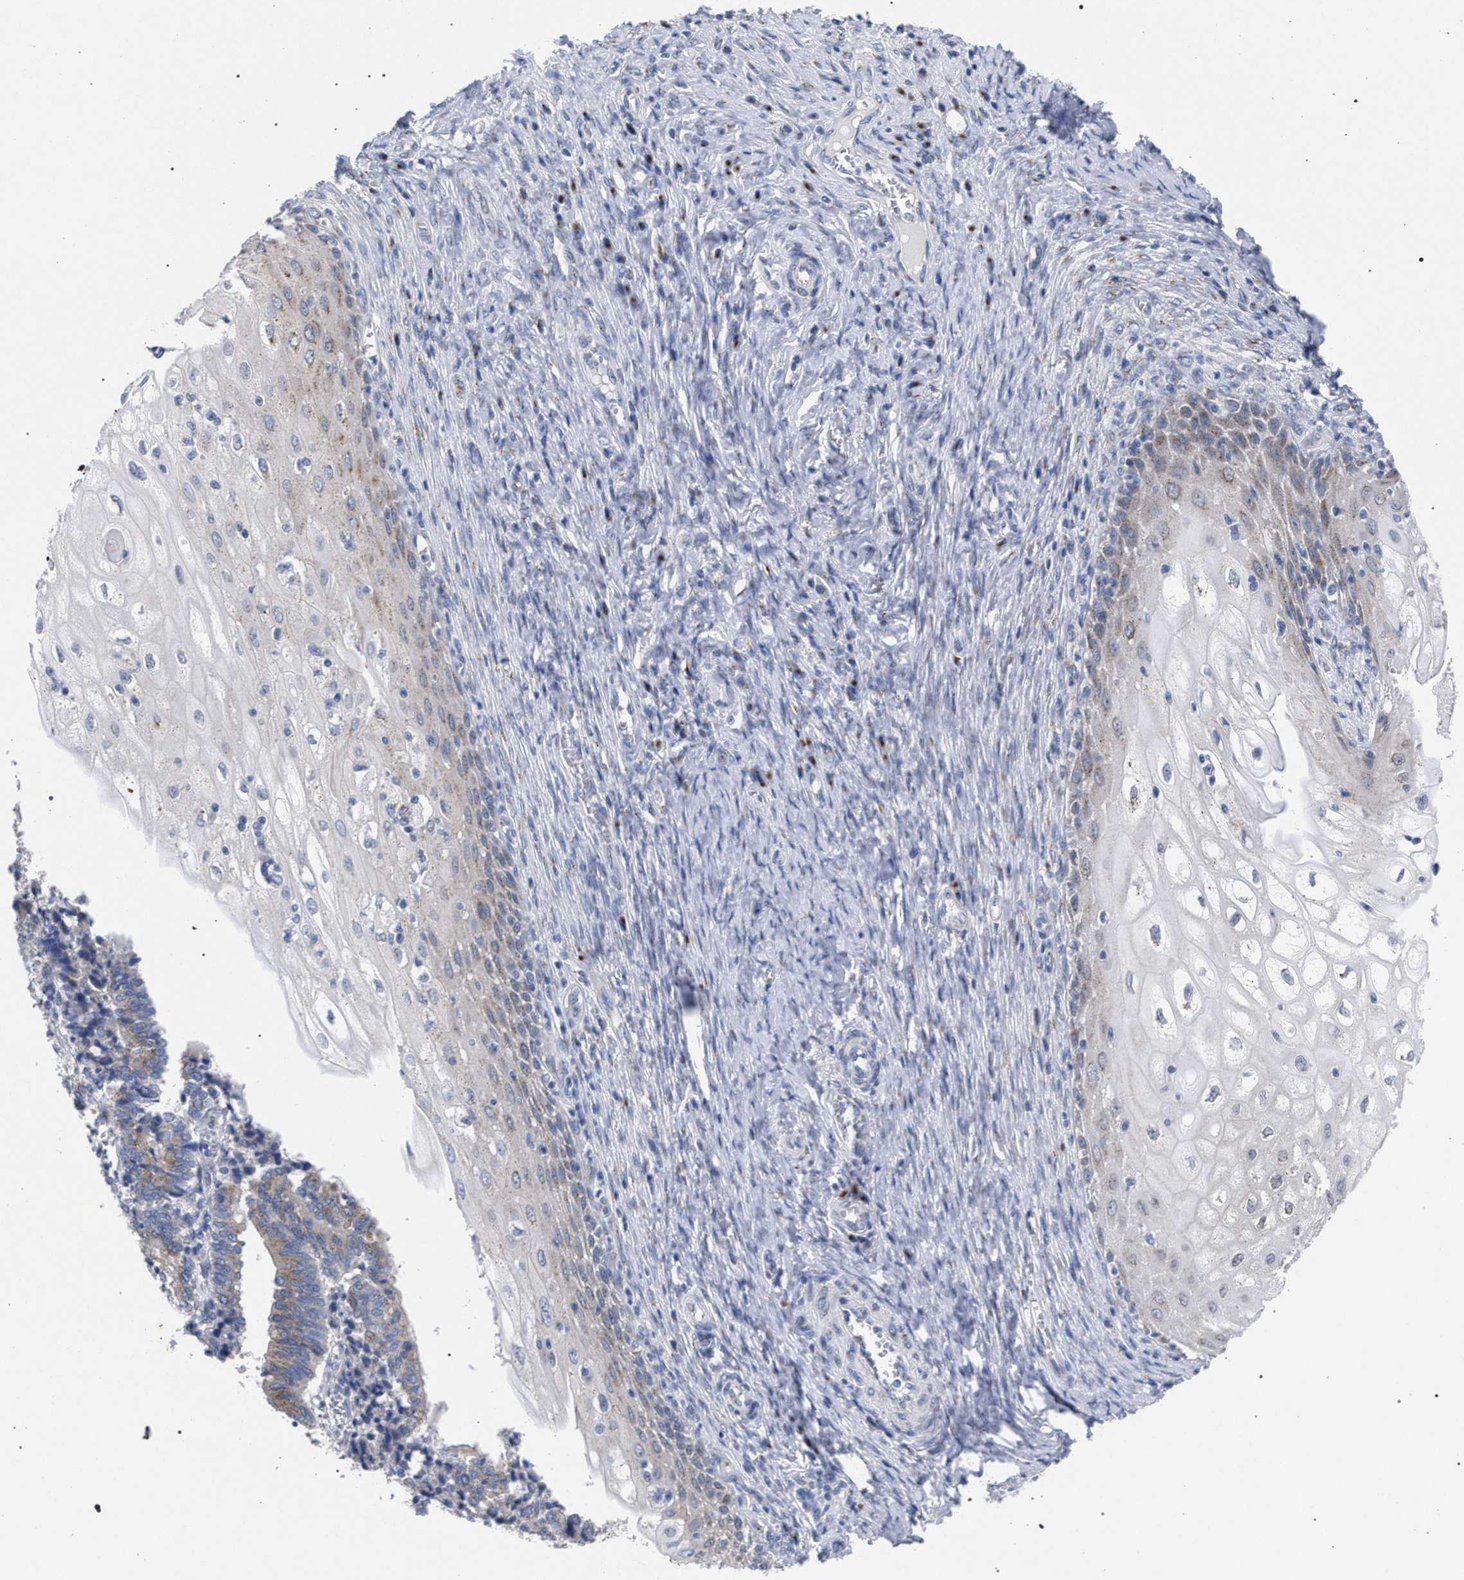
{"staining": {"intensity": "weak", "quantity": ">75%", "location": "cytoplasmic/membranous"}, "tissue": "cervical cancer", "cell_type": "Tumor cells", "image_type": "cancer", "snomed": [{"axis": "morphology", "description": "Adenocarcinoma, NOS"}, {"axis": "topography", "description": "Cervix"}], "caption": "Human cervical cancer (adenocarcinoma) stained for a protein (brown) exhibits weak cytoplasmic/membranous positive staining in about >75% of tumor cells.", "gene": "GOLGA2", "patient": {"sex": "female", "age": 44}}